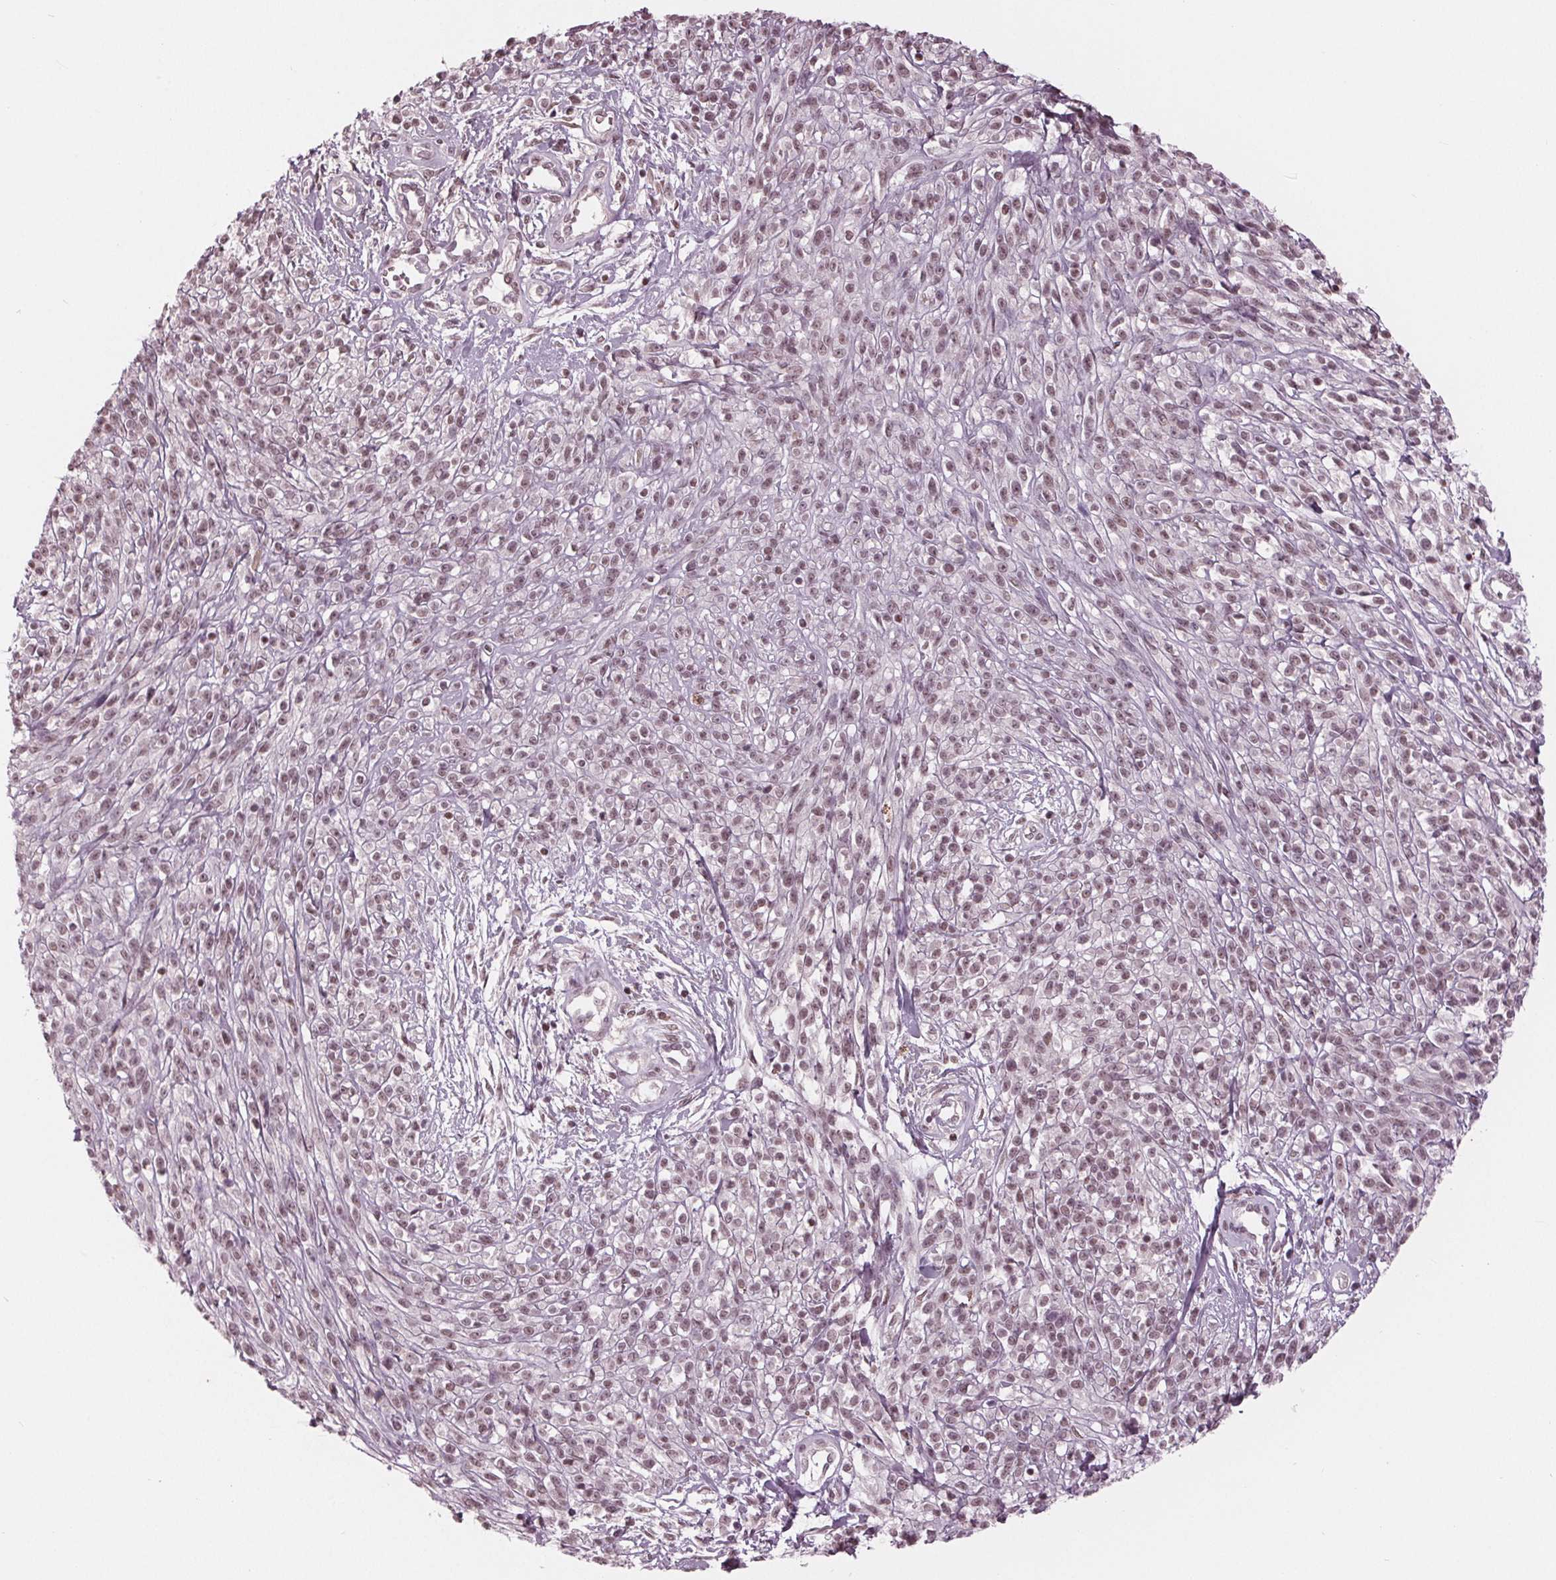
{"staining": {"intensity": "weak", "quantity": ">75%", "location": "nuclear"}, "tissue": "melanoma", "cell_type": "Tumor cells", "image_type": "cancer", "snomed": [{"axis": "morphology", "description": "Malignant melanoma, NOS"}, {"axis": "topography", "description": "Skin"}, {"axis": "topography", "description": "Skin of trunk"}], "caption": "Brown immunohistochemical staining in human malignant melanoma exhibits weak nuclear positivity in approximately >75% of tumor cells.", "gene": "DNMT3L", "patient": {"sex": "male", "age": 74}}